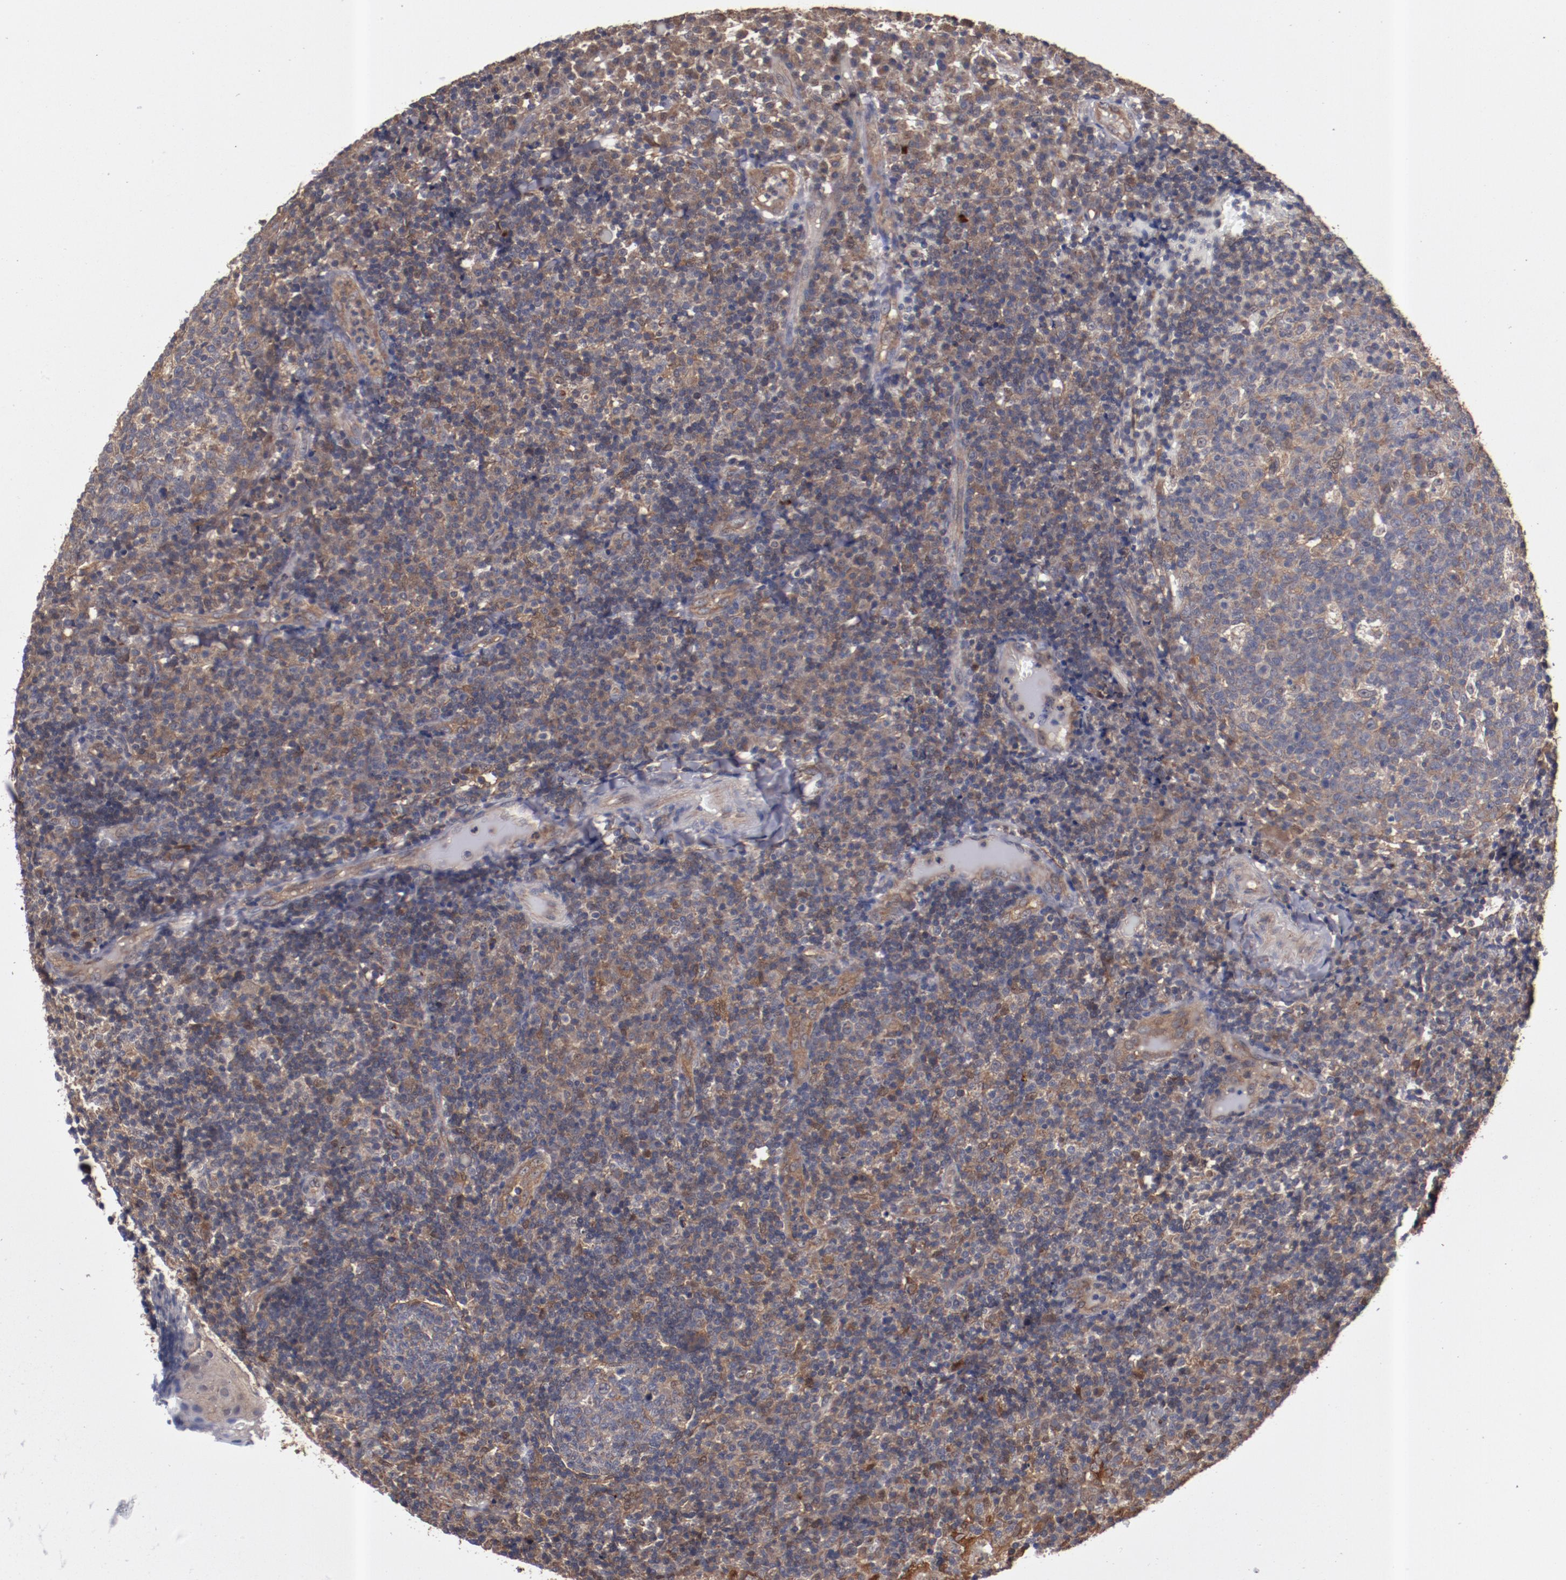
{"staining": {"intensity": "weak", "quantity": "<25%", "location": "cytoplasmic/membranous"}, "tissue": "tonsil", "cell_type": "Germinal center cells", "image_type": "normal", "snomed": [{"axis": "morphology", "description": "Normal tissue, NOS"}, {"axis": "topography", "description": "Tonsil"}], "caption": "Germinal center cells are negative for brown protein staining in unremarkable tonsil. The staining was performed using DAB (3,3'-diaminobenzidine) to visualize the protein expression in brown, while the nuclei were stained in blue with hematoxylin (Magnification: 20x).", "gene": "DNAAF2", "patient": {"sex": "female", "age": 40}}